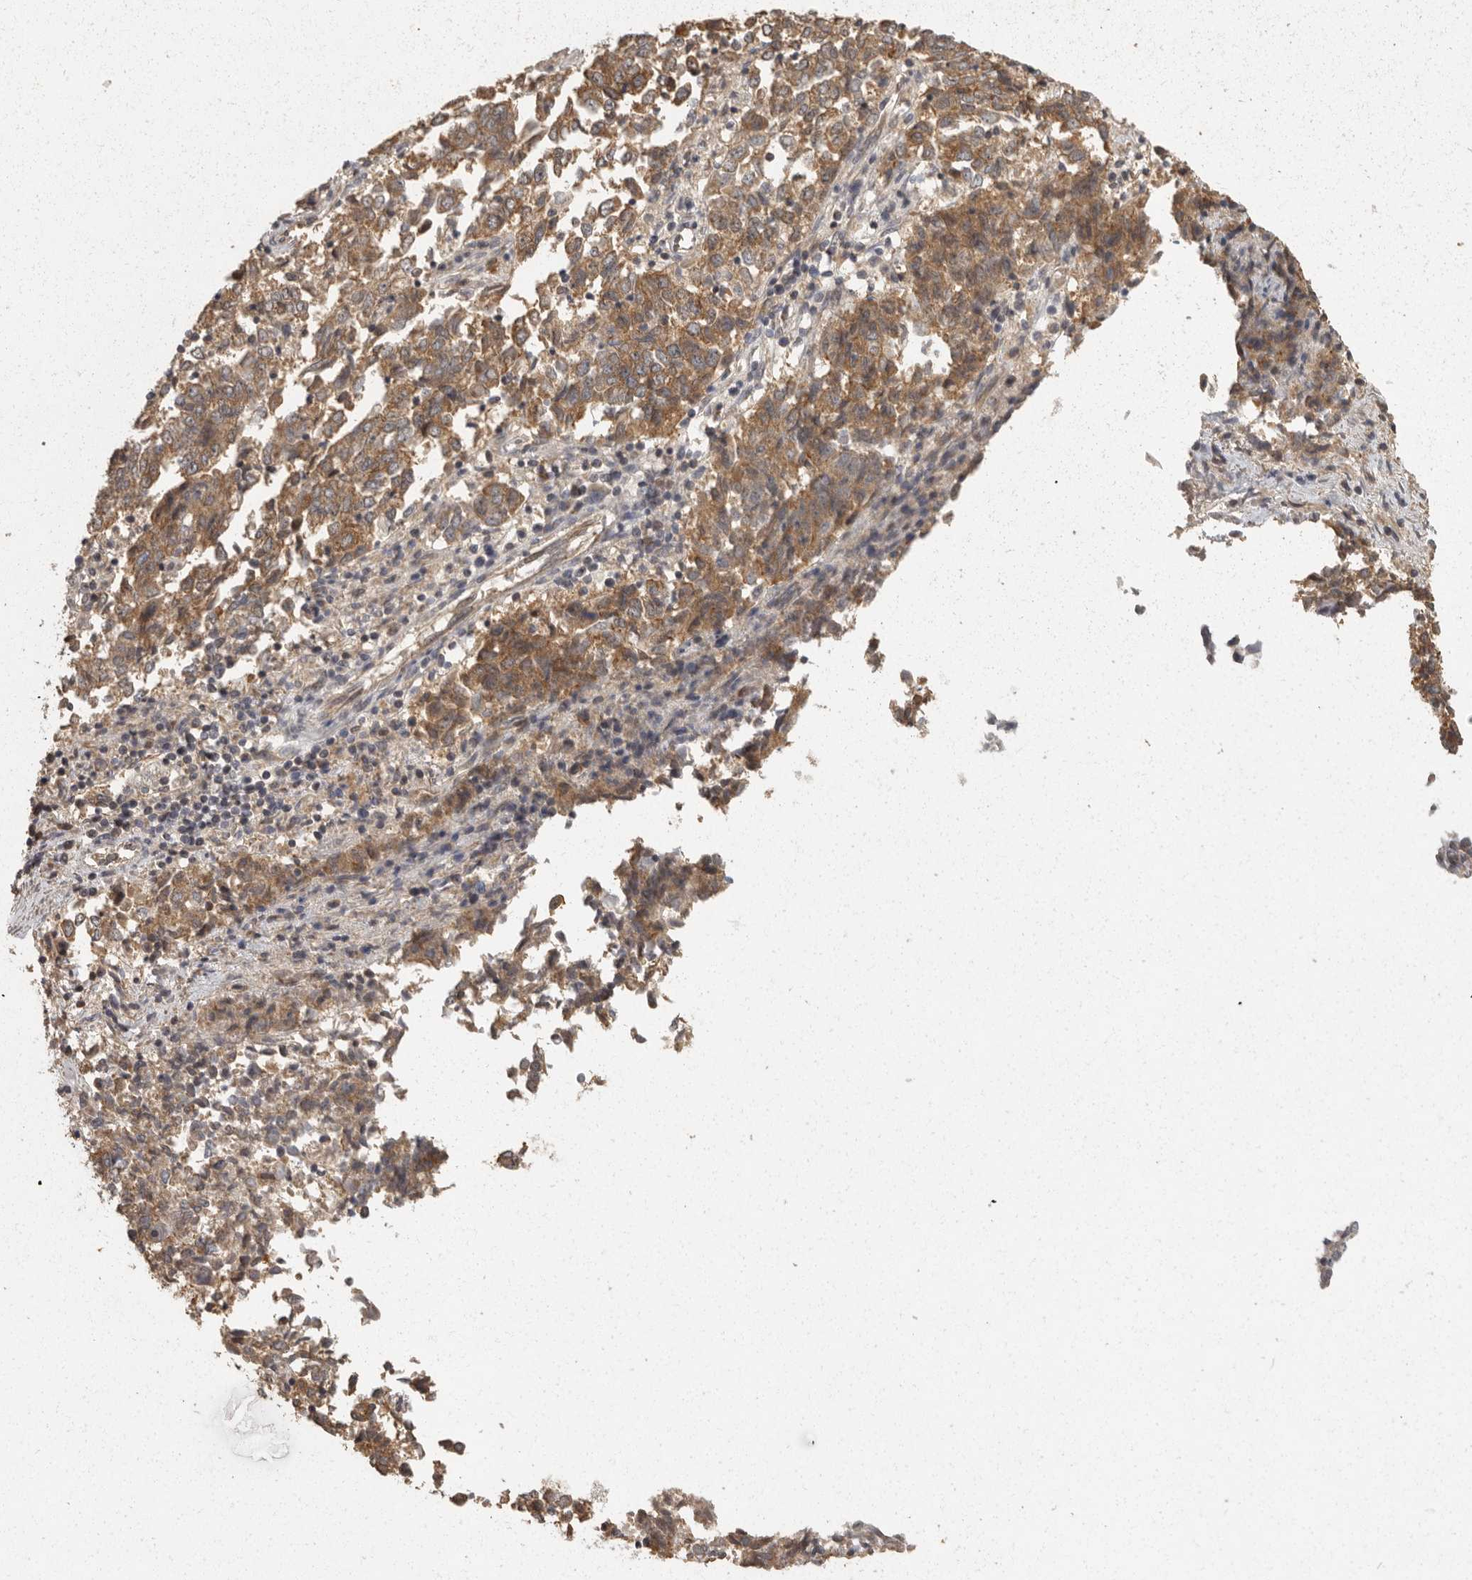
{"staining": {"intensity": "moderate", "quantity": ">75%", "location": "cytoplasmic/membranous"}, "tissue": "endometrial cancer", "cell_type": "Tumor cells", "image_type": "cancer", "snomed": [{"axis": "morphology", "description": "Adenocarcinoma, NOS"}, {"axis": "topography", "description": "Endometrium"}], "caption": "About >75% of tumor cells in human endometrial cancer show moderate cytoplasmic/membranous protein positivity as visualized by brown immunohistochemical staining.", "gene": "BAIAP2", "patient": {"sex": "female", "age": 80}}